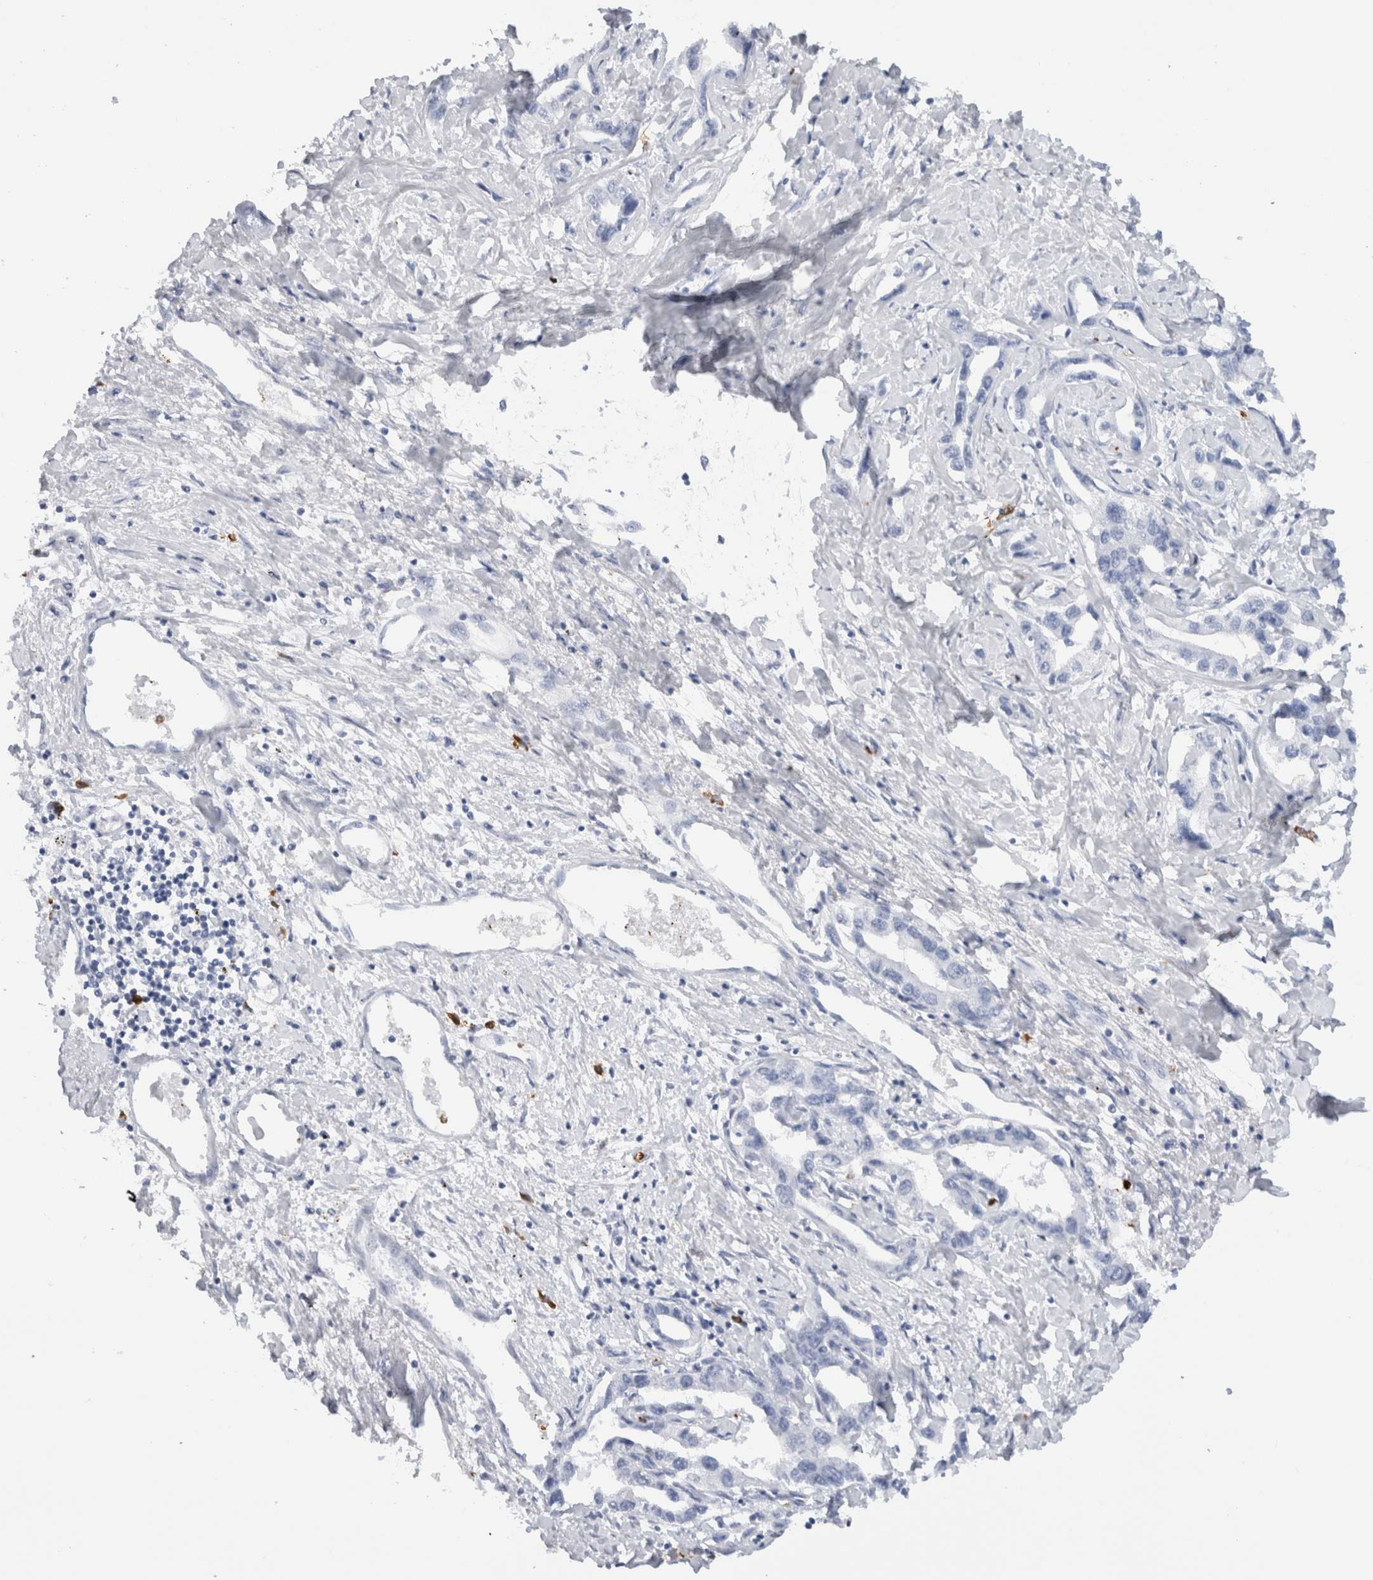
{"staining": {"intensity": "negative", "quantity": "none", "location": "none"}, "tissue": "liver cancer", "cell_type": "Tumor cells", "image_type": "cancer", "snomed": [{"axis": "morphology", "description": "Cholangiocarcinoma"}, {"axis": "topography", "description": "Liver"}], "caption": "IHC histopathology image of neoplastic tissue: human liver cancer stained with DAB (3,3'-diaminobenzidine) exhibits no significant protein expression in tumor cells.", "gene": "S100A8", "patient": {"sex": "male", "age": 59}}